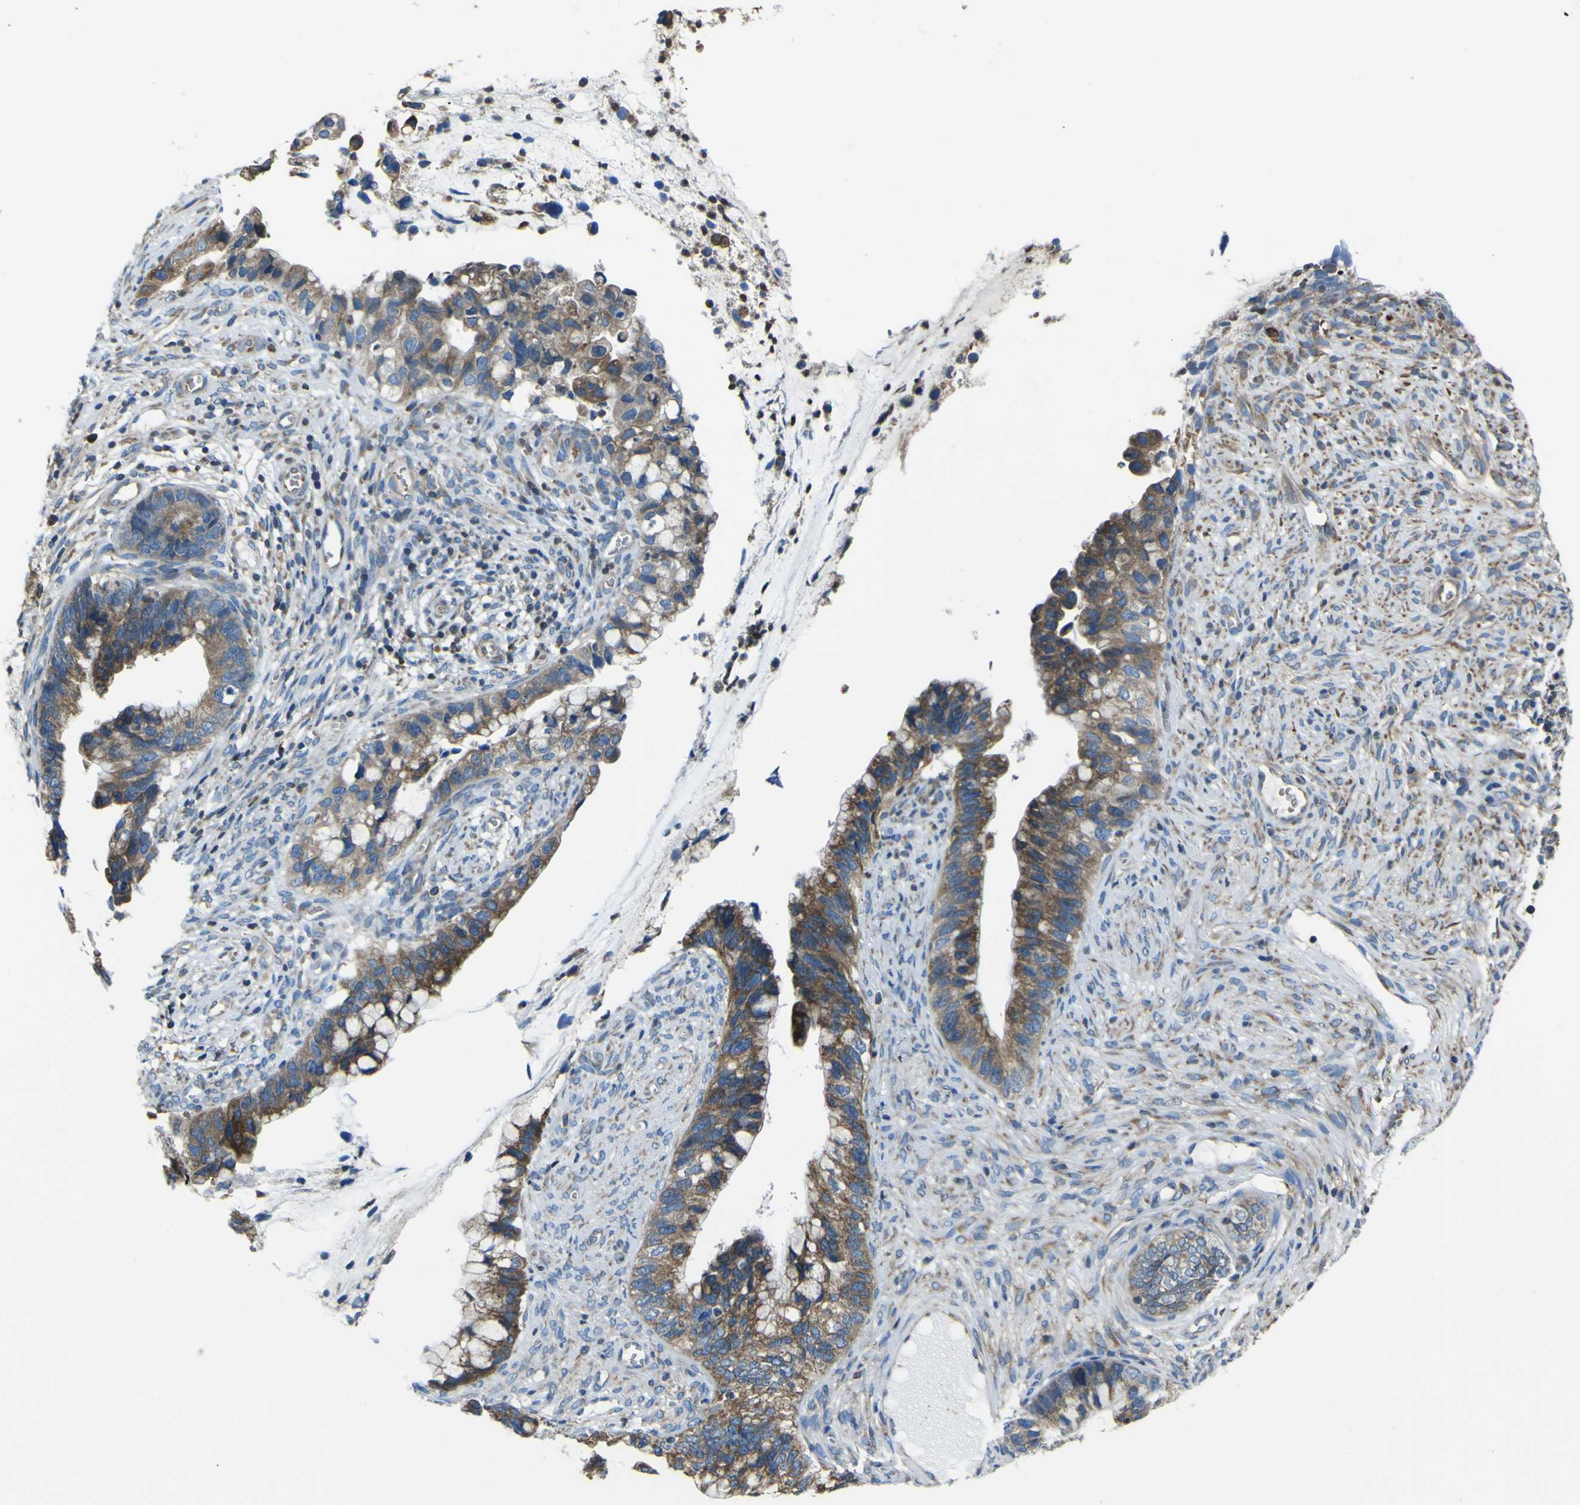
{"staining": {"intensity": "moderate", "quantity": ">75%", "location": "cytoplasmic/membranous"}, "tissue": "cervical cancer", "cell_type": "Tumor cells", "image_type": "cancer", "snomed": [{"axis": "morphology", "description": "Adenocarcinoma, NOS"}, {"axis": "topography", "description": "Cervix"}], "caption": "The micrograph reveals immunohistochemical staining of adenocarcinoma (cervical). There is moderate cytoplasmic/membranous positivity is appreciated in about >75% of tumor cells. (IHC, brightfield microscopy, high magnification).", "gene": "STIM1", "patient": {"sex": "female", "age": 44}}